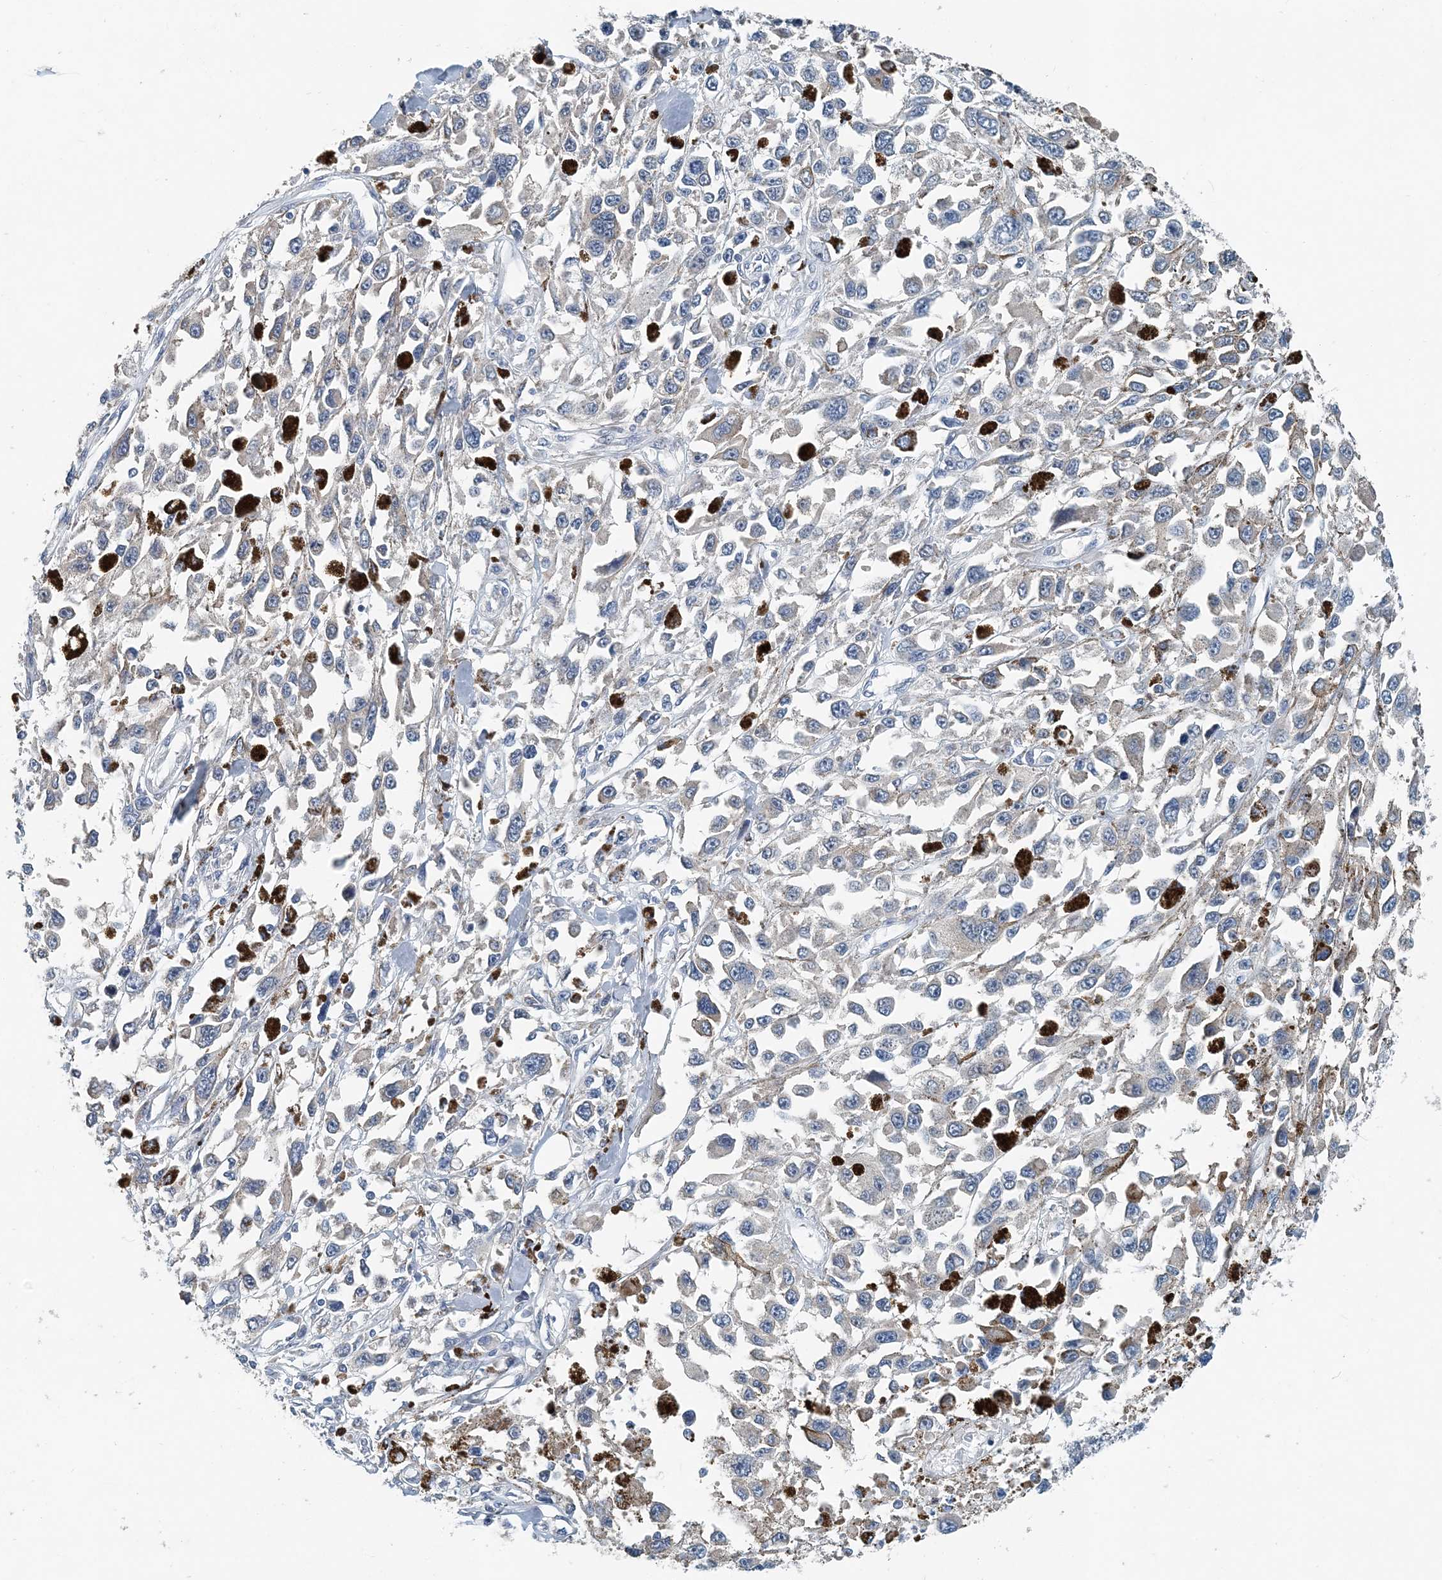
{"staining": {"intensity": "negative", "quantity": "none", "location": "none"}, "tissue": "melanoma", "cell_type": "Tumor cells", "image_type": "cancer", "snomed": [{"axis": "morphology", "description": "Malignant melanoma, Metastatic site"}, {"axis": "topography", "description": "Lymph node"}], "caption": "High power microscopy histopathology image of an immunohistochemistry photomicrograph of malignant melanoma (metastatic site), revealing no significant staining in tumor cells.", "gene": "EEF1A2", "patient": {"sex": "male", "age": 59}}